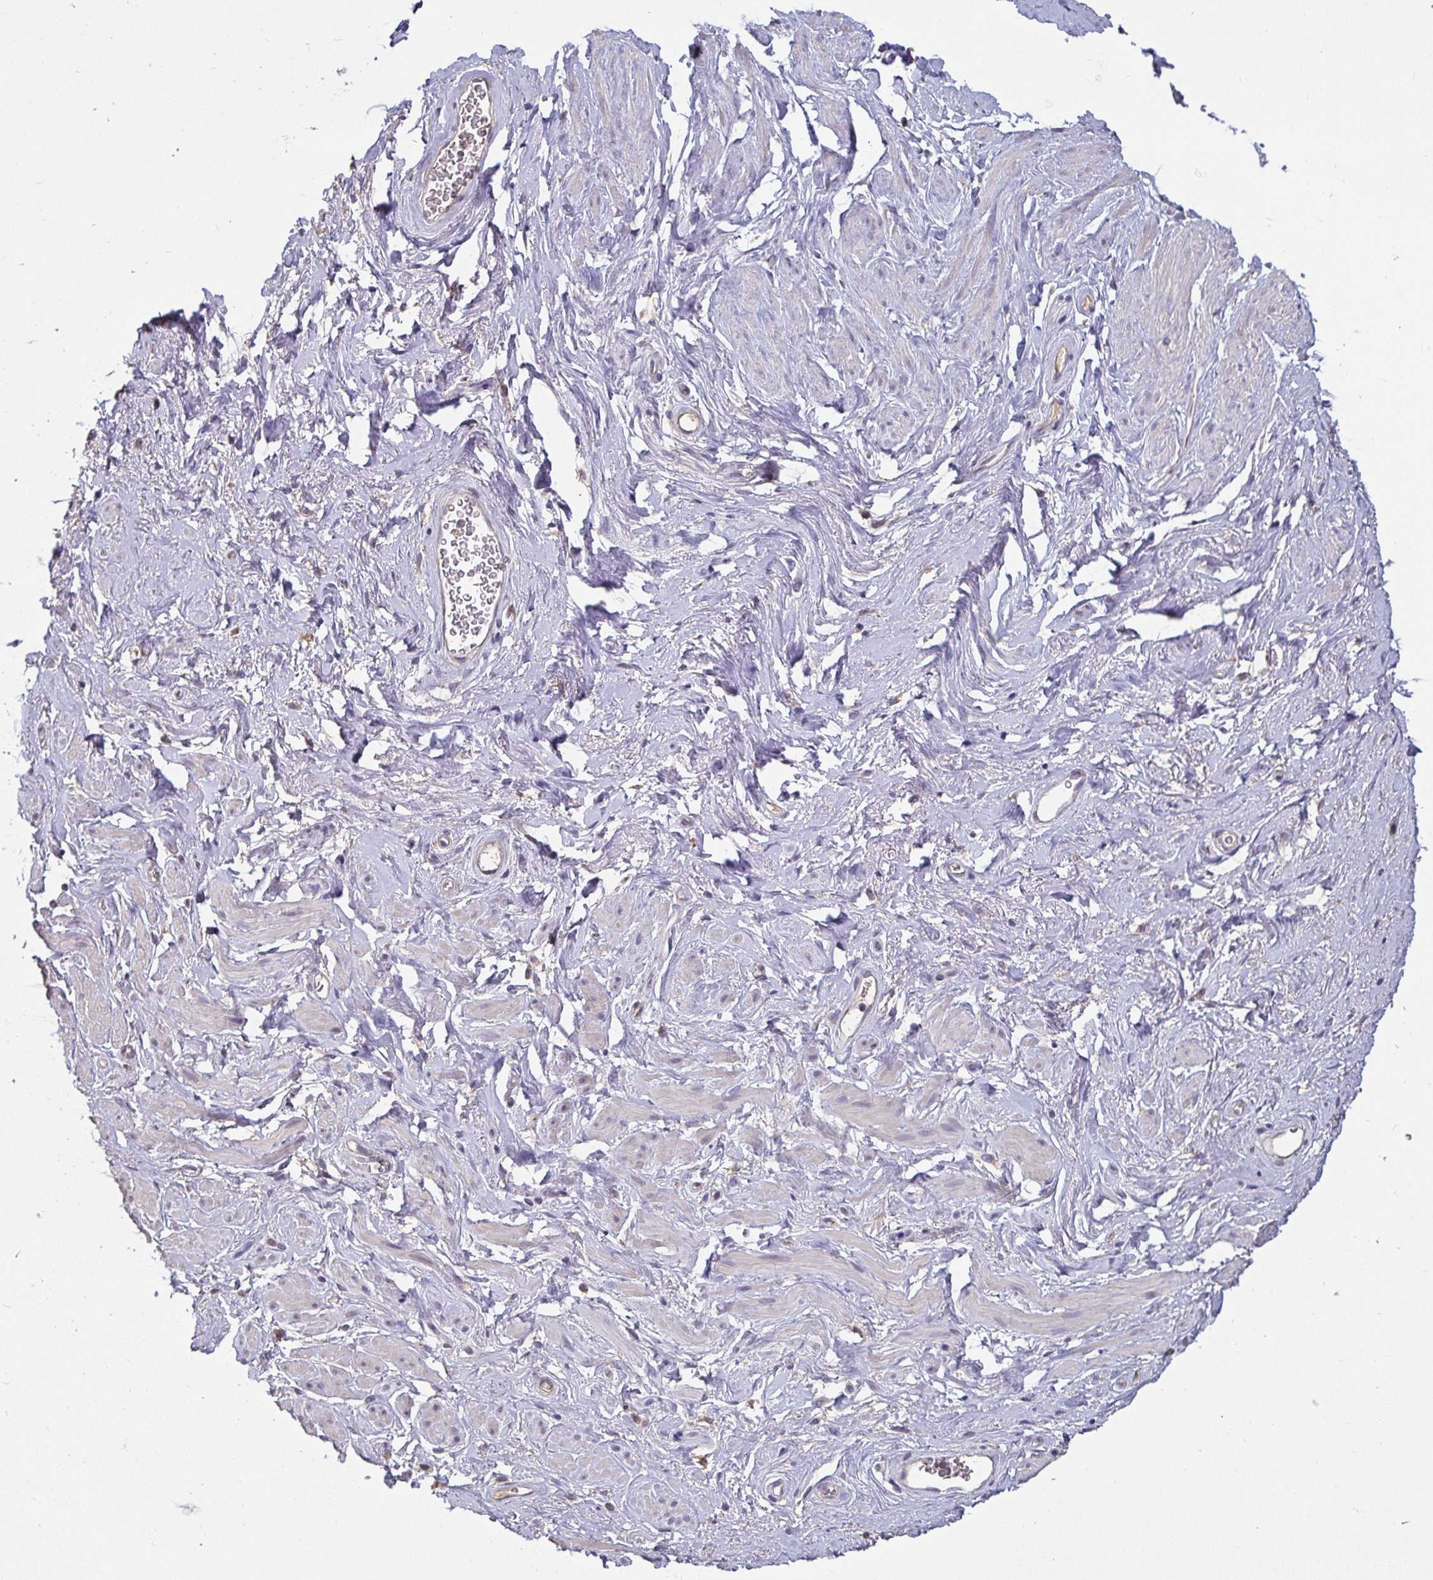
{"staining": {"intensity": "negative", "quantity": "none", "location": "none"}, "tissue": "adipose tissue", "cell_type": "Adipocytes", "image_type": "normal", "snomed": [{"axis": "morphology", "description": "Normal tissue, NOS"}, {"axis": "topography", "description": "Vagina"}, {"axis": "topography", "description": "Peripheral nerve tissue"}], "caption": "The immunohistochemistry image has no significant expression in adipocytes of adipose tissue.", "gene": "ANLN", "patient": {"sex": "female", "age": 71}}